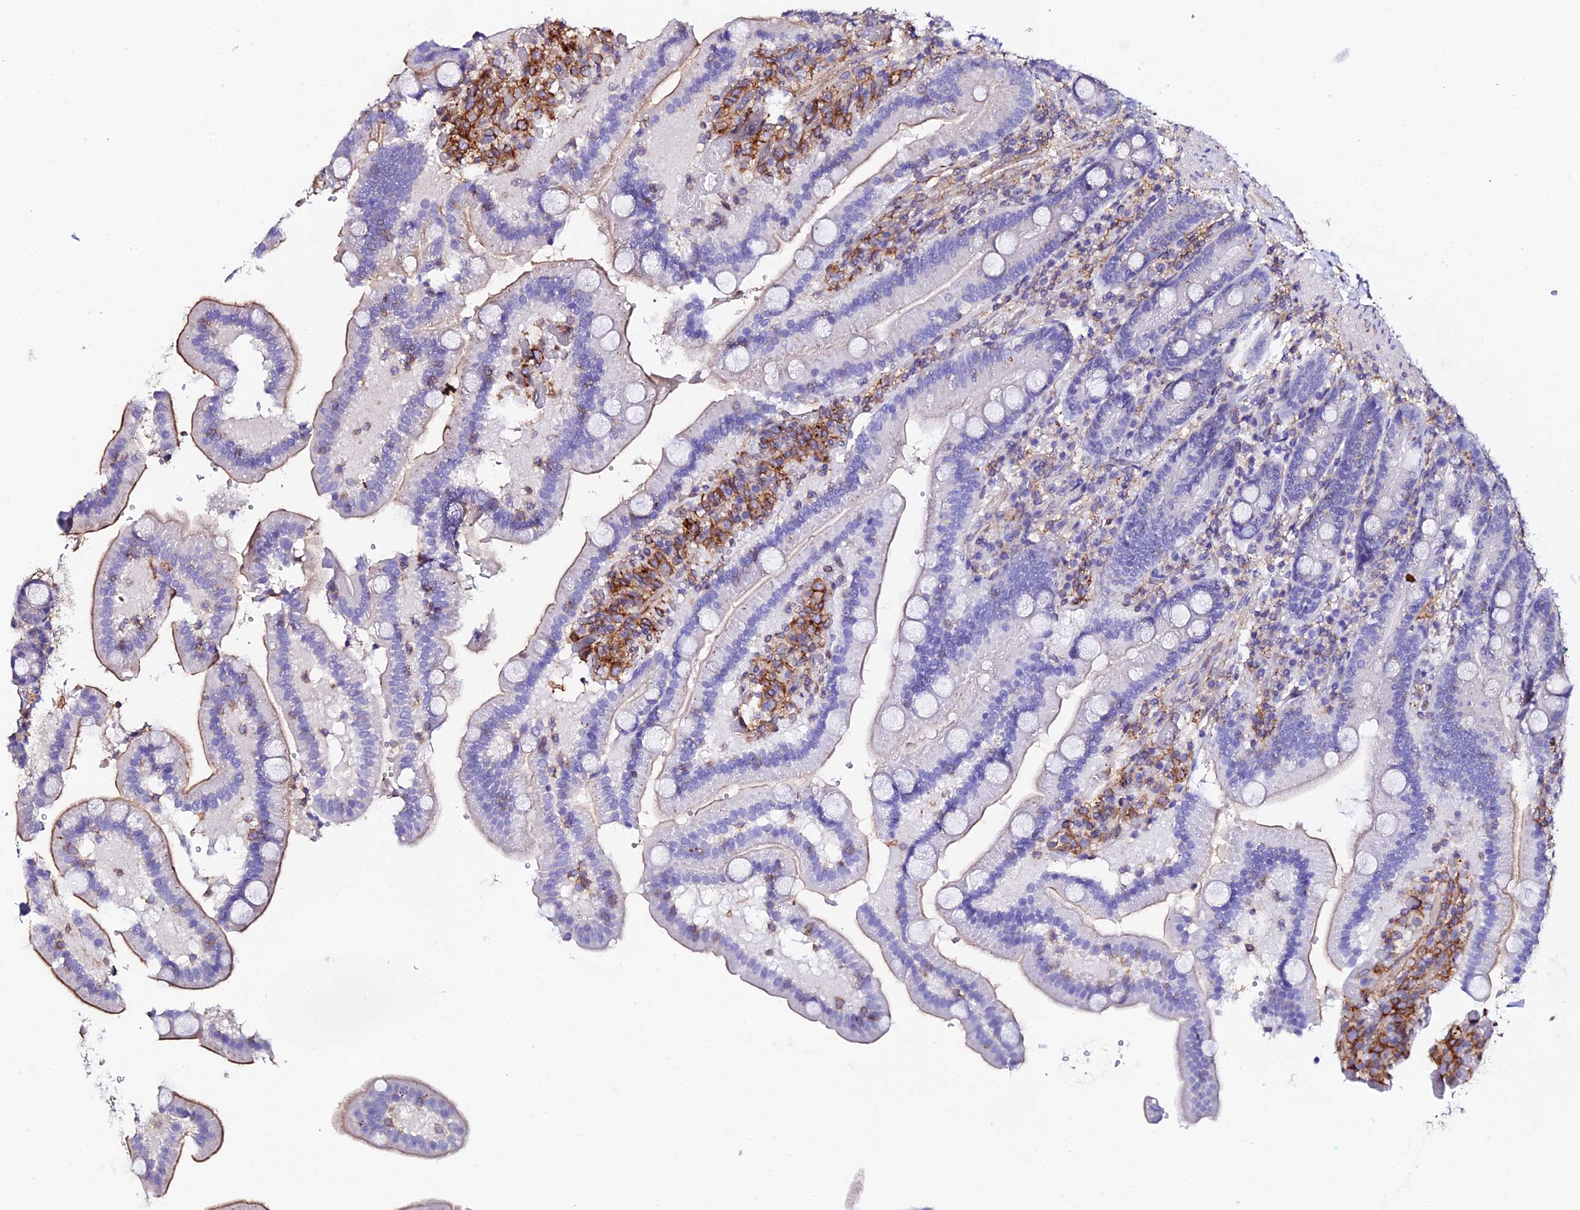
{"staining": {"intensity": "moderate", "quantity": "25%-75%", "location": "cytoplasmic/membranous"}, "tissue": "duodenum", "cell_type": "Glandular cells", "image_type": "normal", "snomed": [{"axis": "morphology", "description": "Normal tissue, NOS"}, {"axis": "topography", "description": "Duodenum"}], "caption": "Duodenum was stained to show a protein in brown. There is medium levels of moderate cytoplasmic/membranous expression in about 25%-75% of glandular cells.", "gene": "TRPV2", "patient": {"sex": "female", "age": 62}}